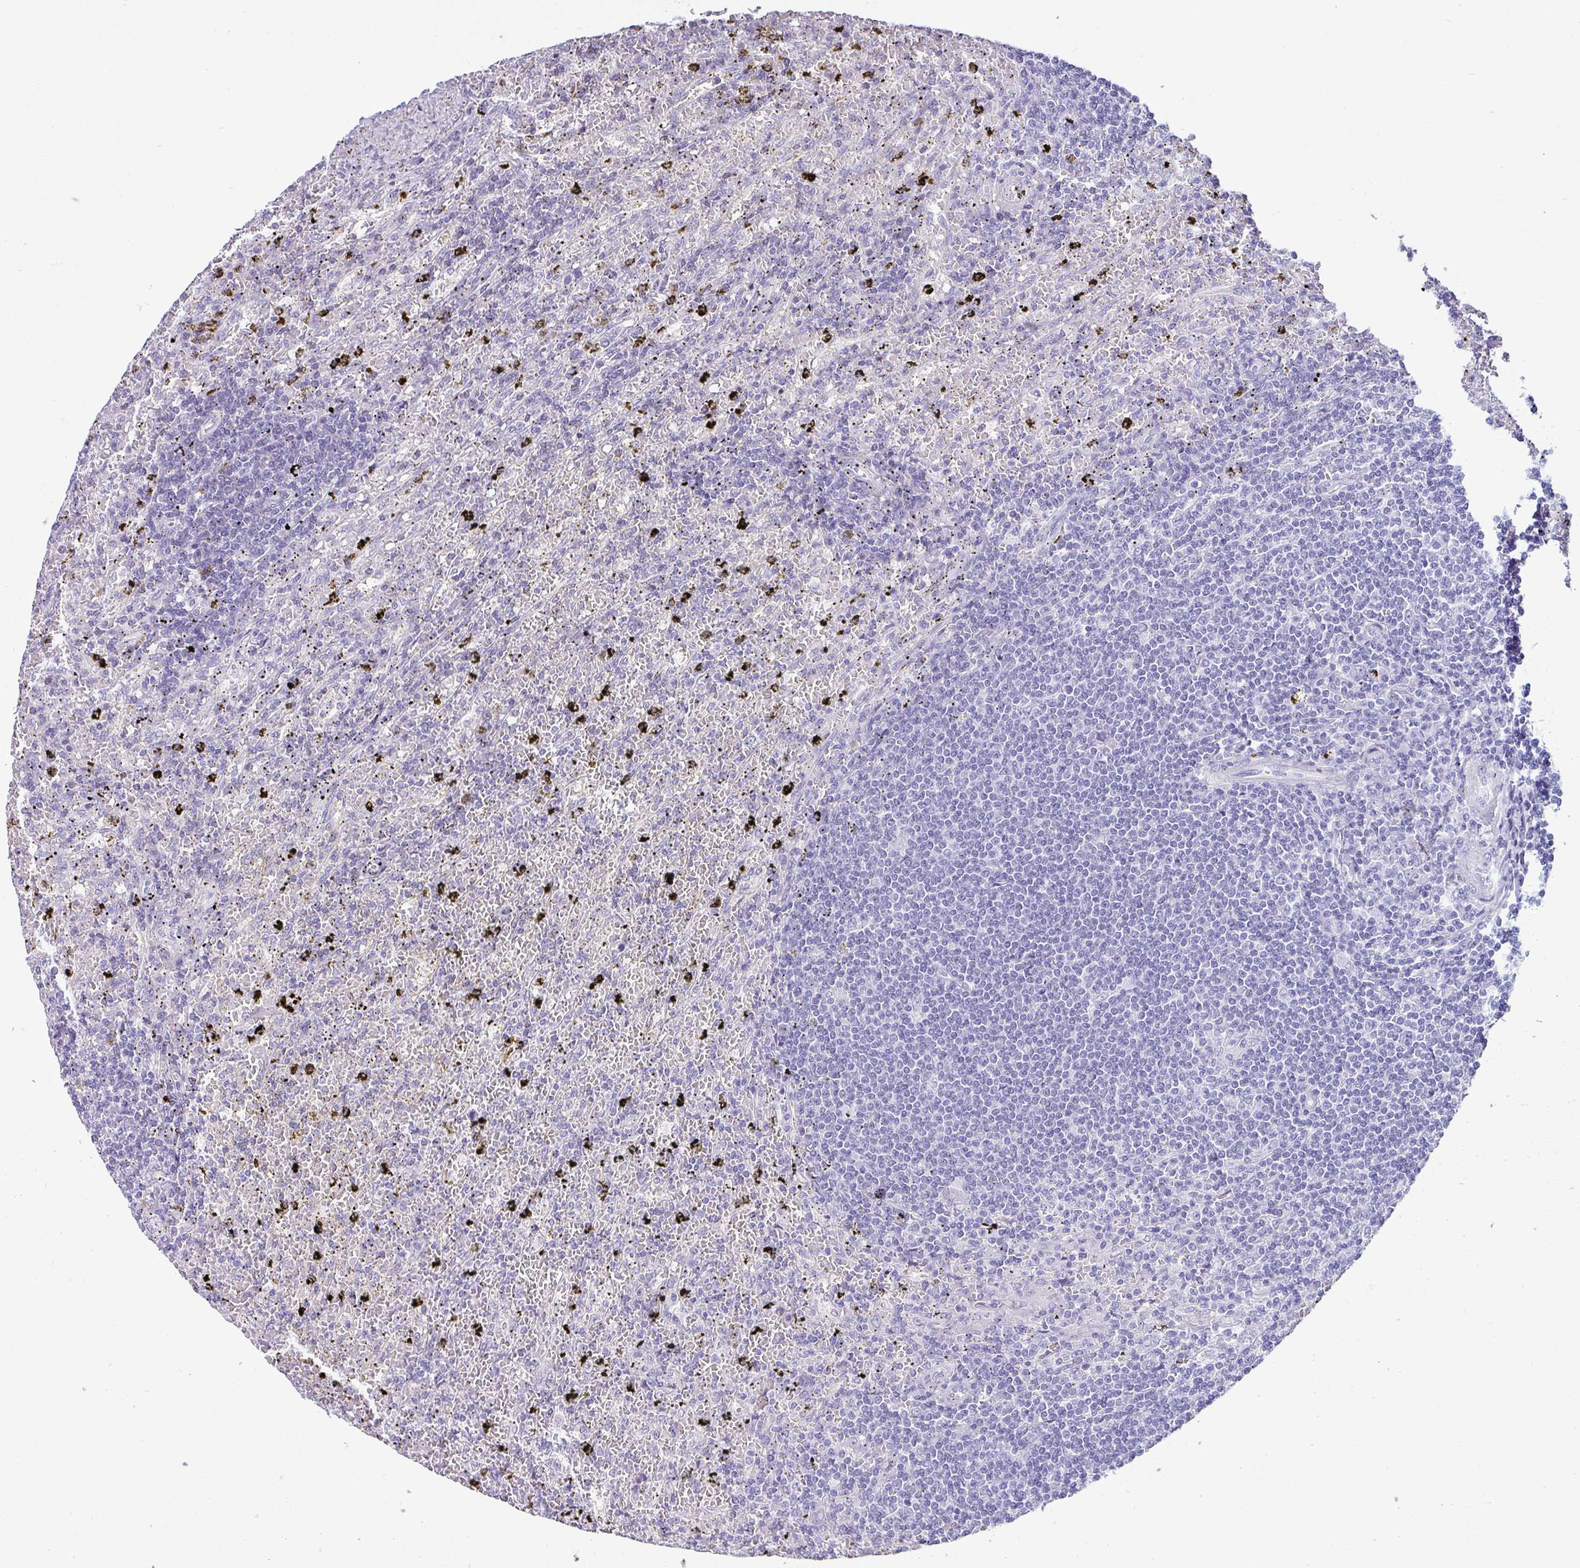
{"staining": {"intensity": "negative", "quantity": "none", "location": "none"}, "tissue": "lymphoma", "cell_type": "Tumor cells", "image_type": "cancer", "snomed": [{"axis": "morphology", "description": "Malignant lymphoma, non-Hodgkin's type, Low grade"}, {"axis": "topography", "description": "Spleen"}], "caption": "Photomicrograph shows no significant protein positivity in tumor cells of lymphoma.", "gene": "VCY1B", "patient": {"sex": "male", "age": 76}}